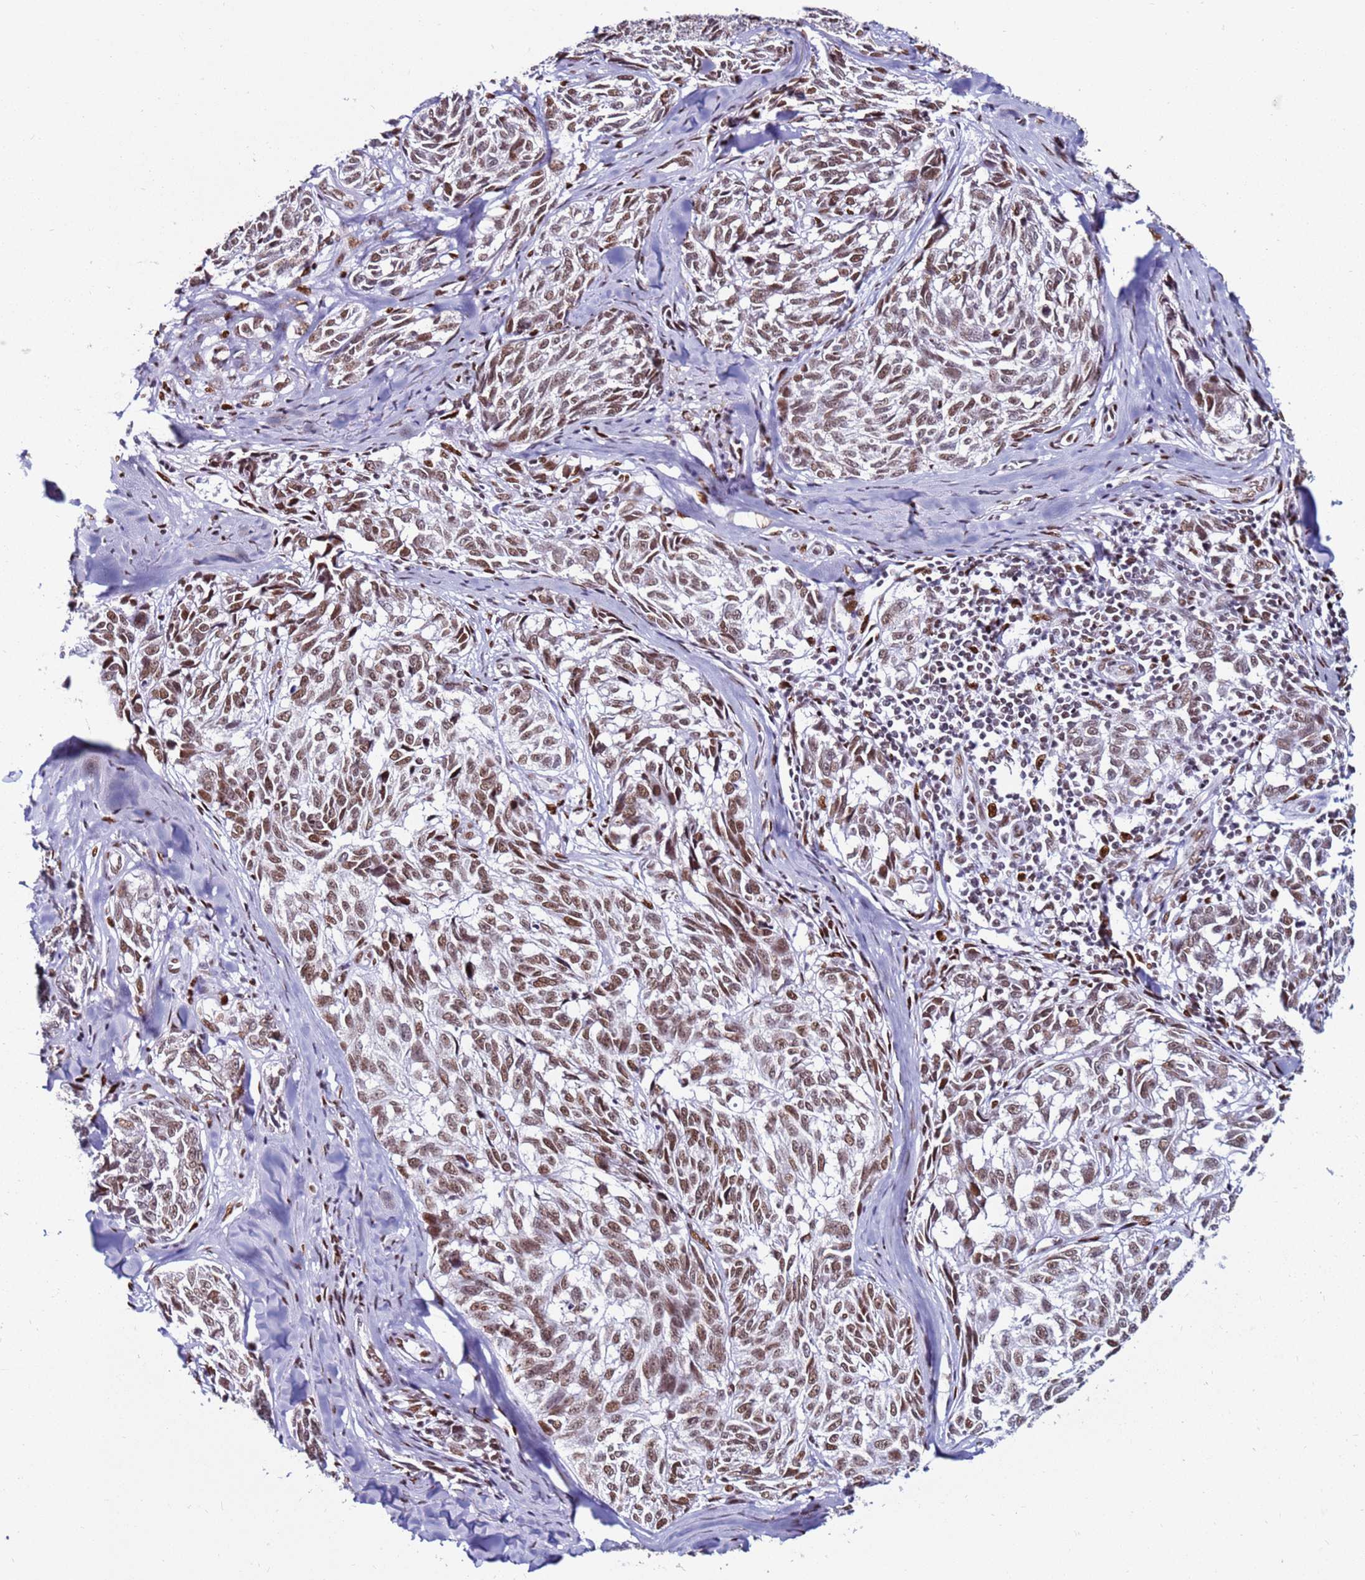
{"staining": {"intensity": "moderate", "quantity": ">75%", "location": "nuclear"}, "tissue": "melanoma", "cell_type": "Tumor cells", "image_type": "cancer", "snomed": [{"axis": "morphology", "description": "Normal tissue, NOS"}, {"axis": "morphology", "description": "Malignant melanoma, NOS"}, {"axis": "topography", "description": "Skin"}], "caption": "Human melanoma stained for a protein (brown) displays moderate nuclear positive staining in about >75% of tumor cells.", "gene": "KPNA4", "patient": {"sex": "female", "age": 64}}